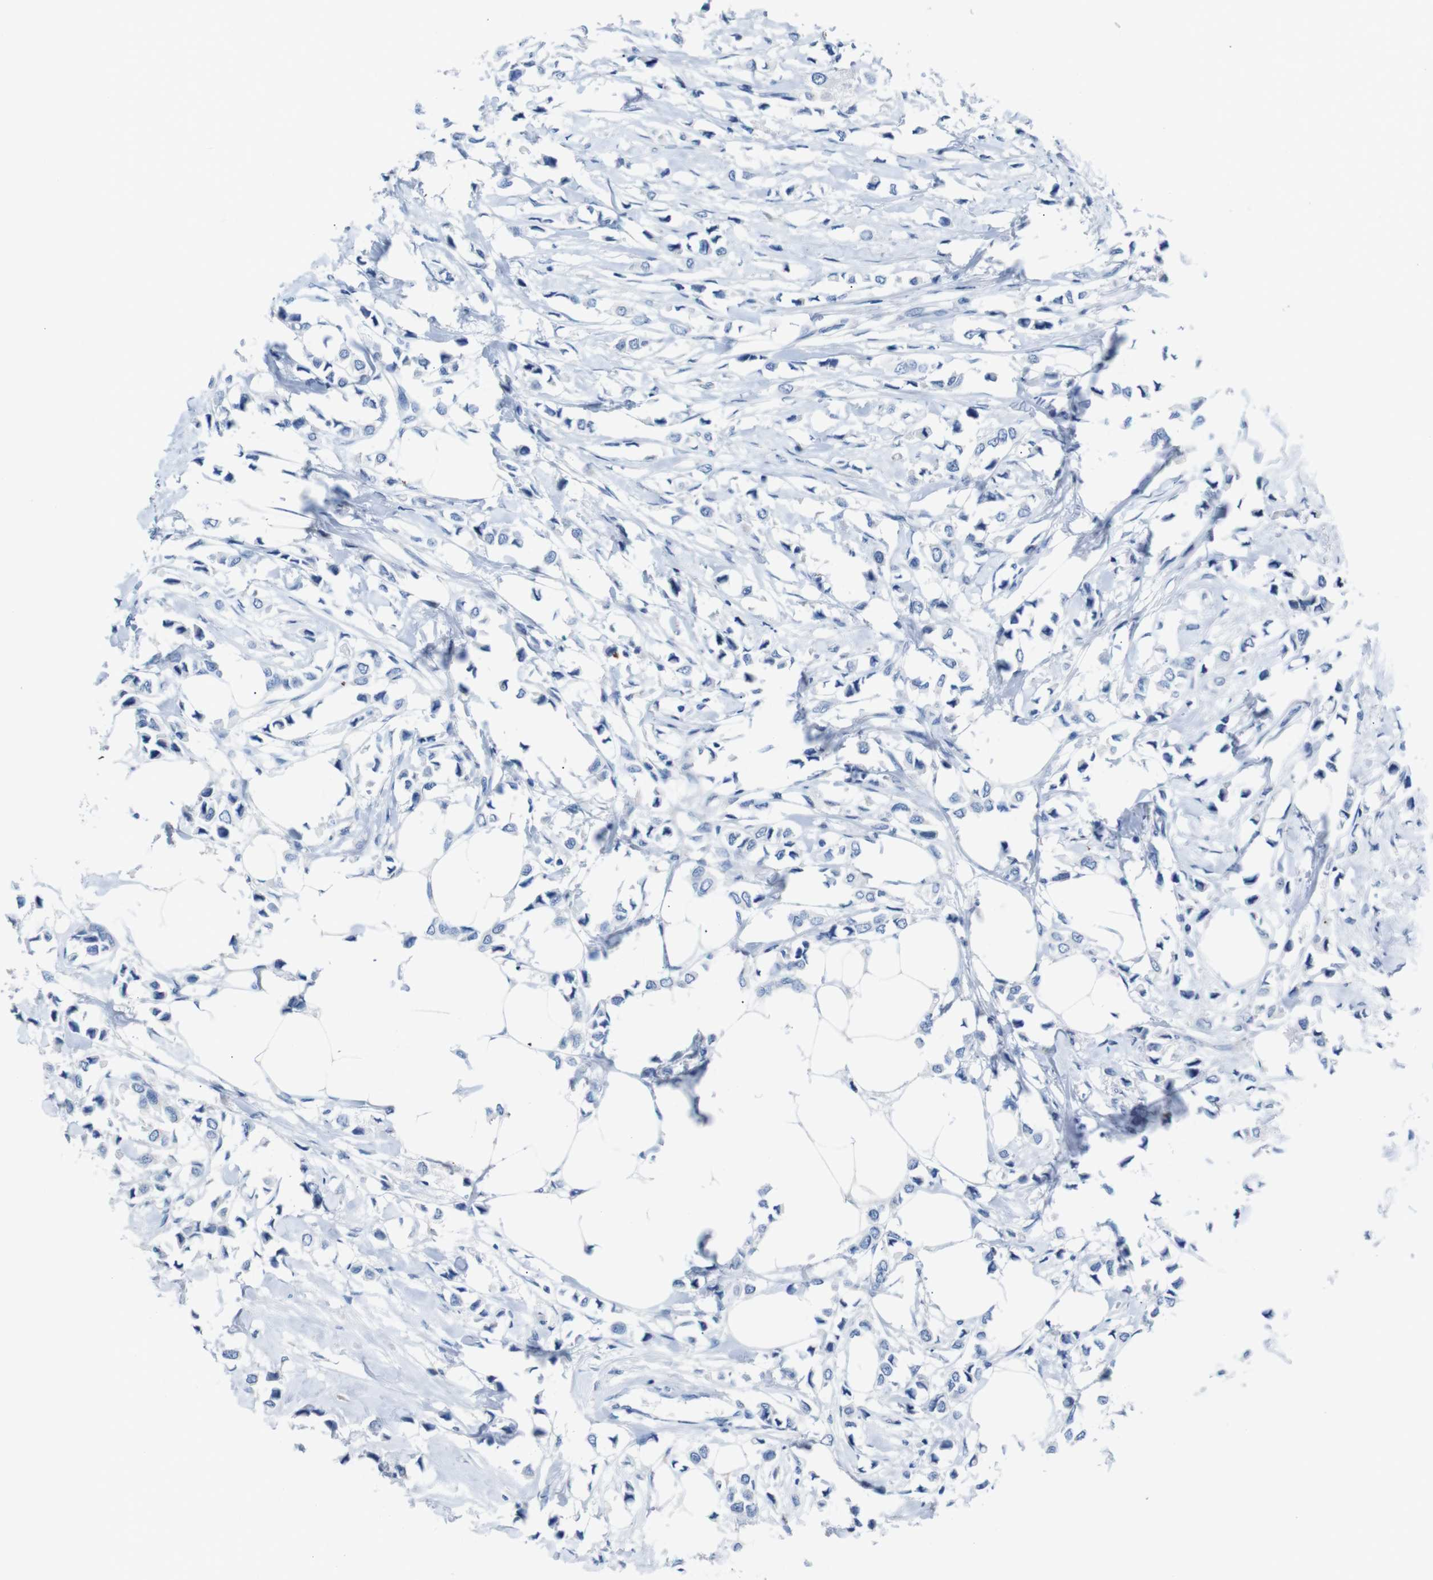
{"staining": {"intensity": "negative", "quantity": "none", "location": "none"}, "tissue": "breast cancer", "cell_type": "Tumor cells", "image_type": "cancer", "snomed": [{"axis": "morphology", "description": "Lobular carcinoma"}, {"axis": "topography", "description": "Breast"}], "caption": "The image exhibits no staining of tumor cells in breast cancer (lobular carcinoma). The staining is performed using DAB (3,3'-diaminobenzidine) brown chromogen with nuclei counter-stained in using hematoxylin.", "gene": "C1orf210", "patient": {"sex": "female", "age": 51}}